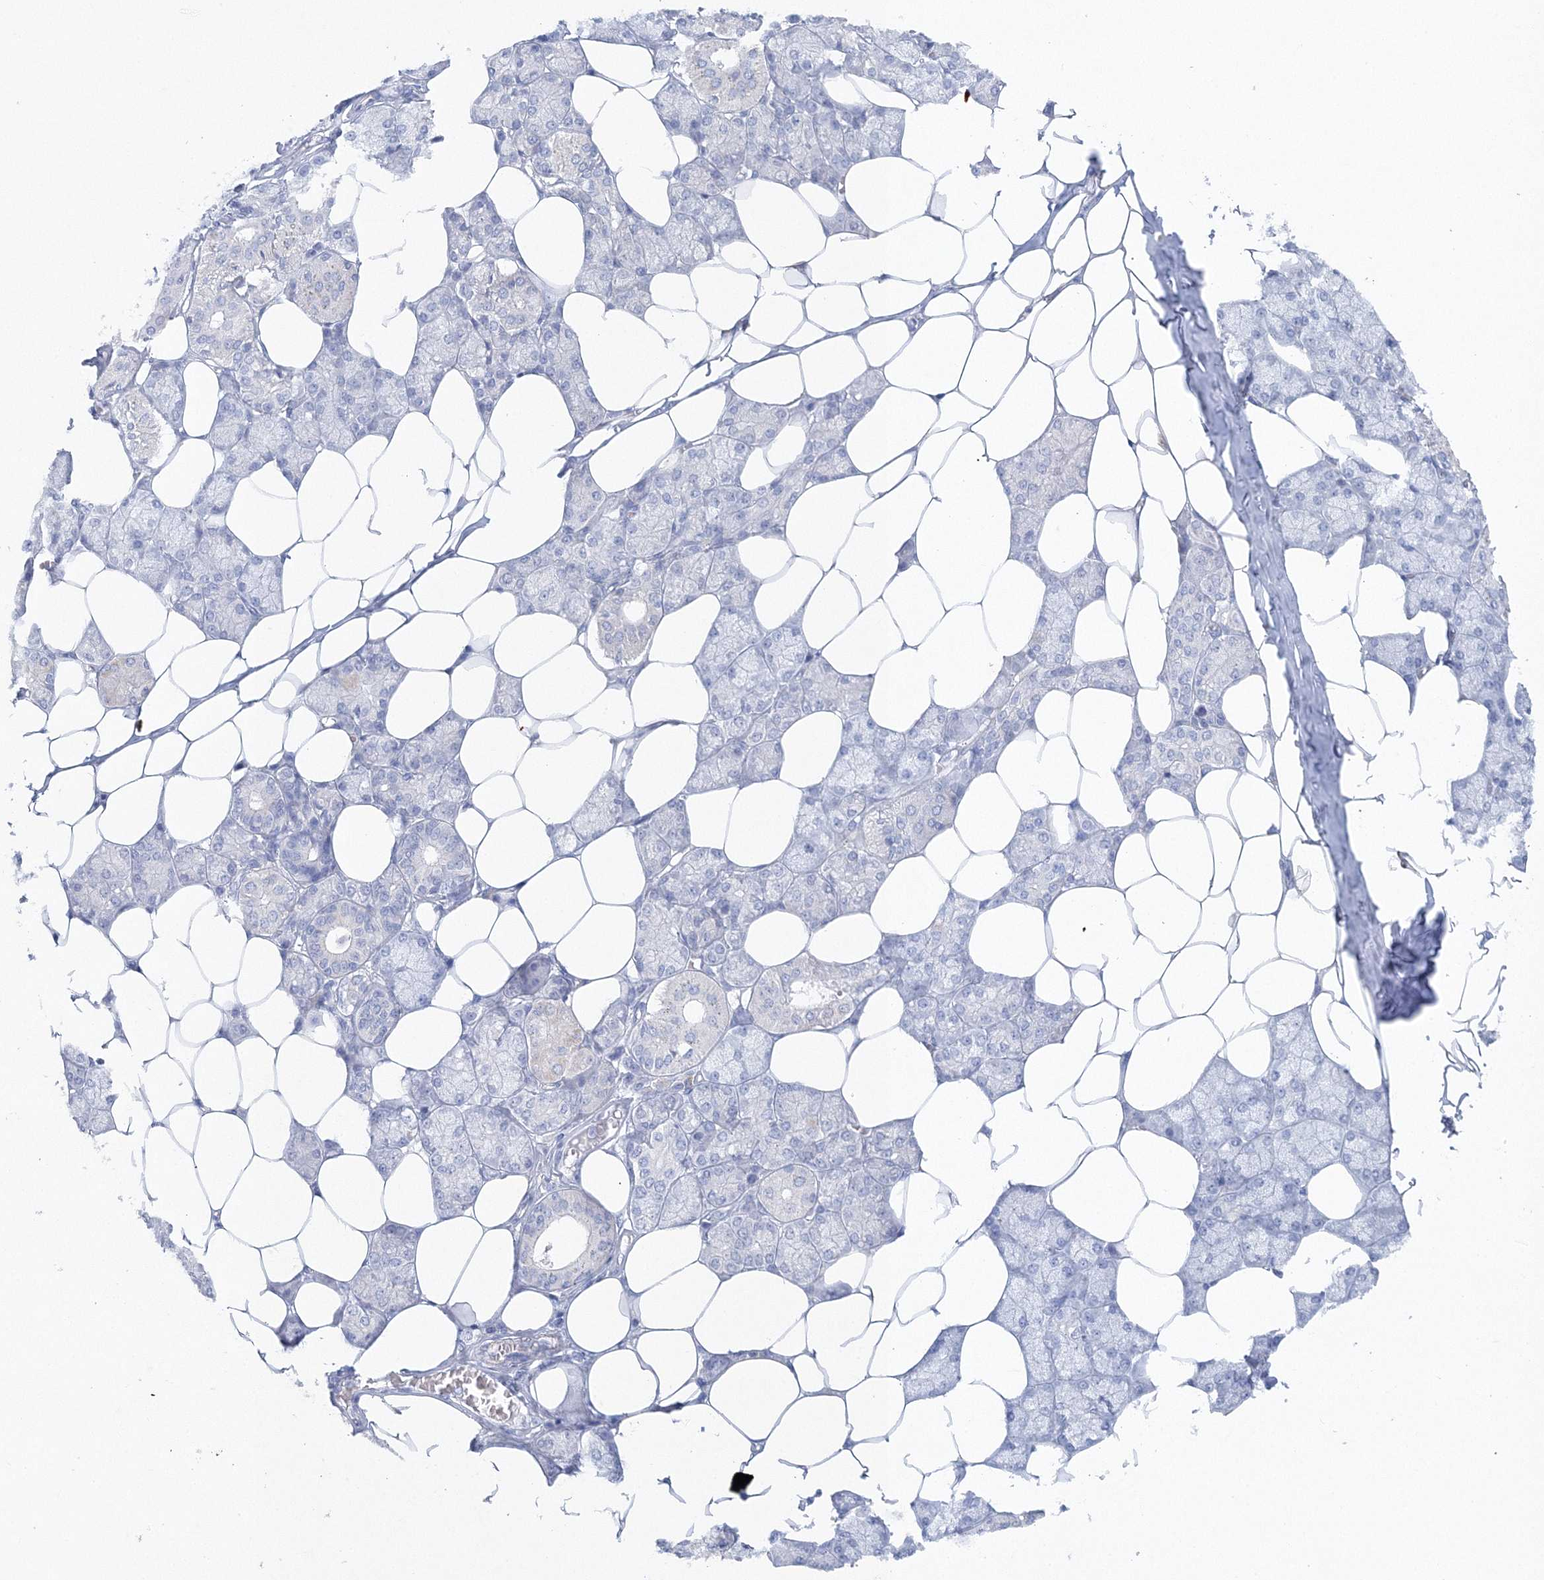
{"staining": {"intensity": "strong", "quantity": "<25%", "location": "cytoplasmic/membranous"}, "tissue": "salivary gland", "cell_type": "Glandular cells", "image_type": "normal", "snomed": [{"axis": "morphology", "description": "Normal tissue, NOS"}, {"axis": "topography", "description": "Salivary gland"}], "caption": "Protein staining displays strong cytoplasmic/membranous positivity in approximately <25% of glandular cells in unremarkable salivary gland. (DAB (3,3'-diaminobenzidine) IHC with brightfield microscopy, high magnification).", "gene": "HMGCS1", "patient": {"sex": "male", "age": 62}}